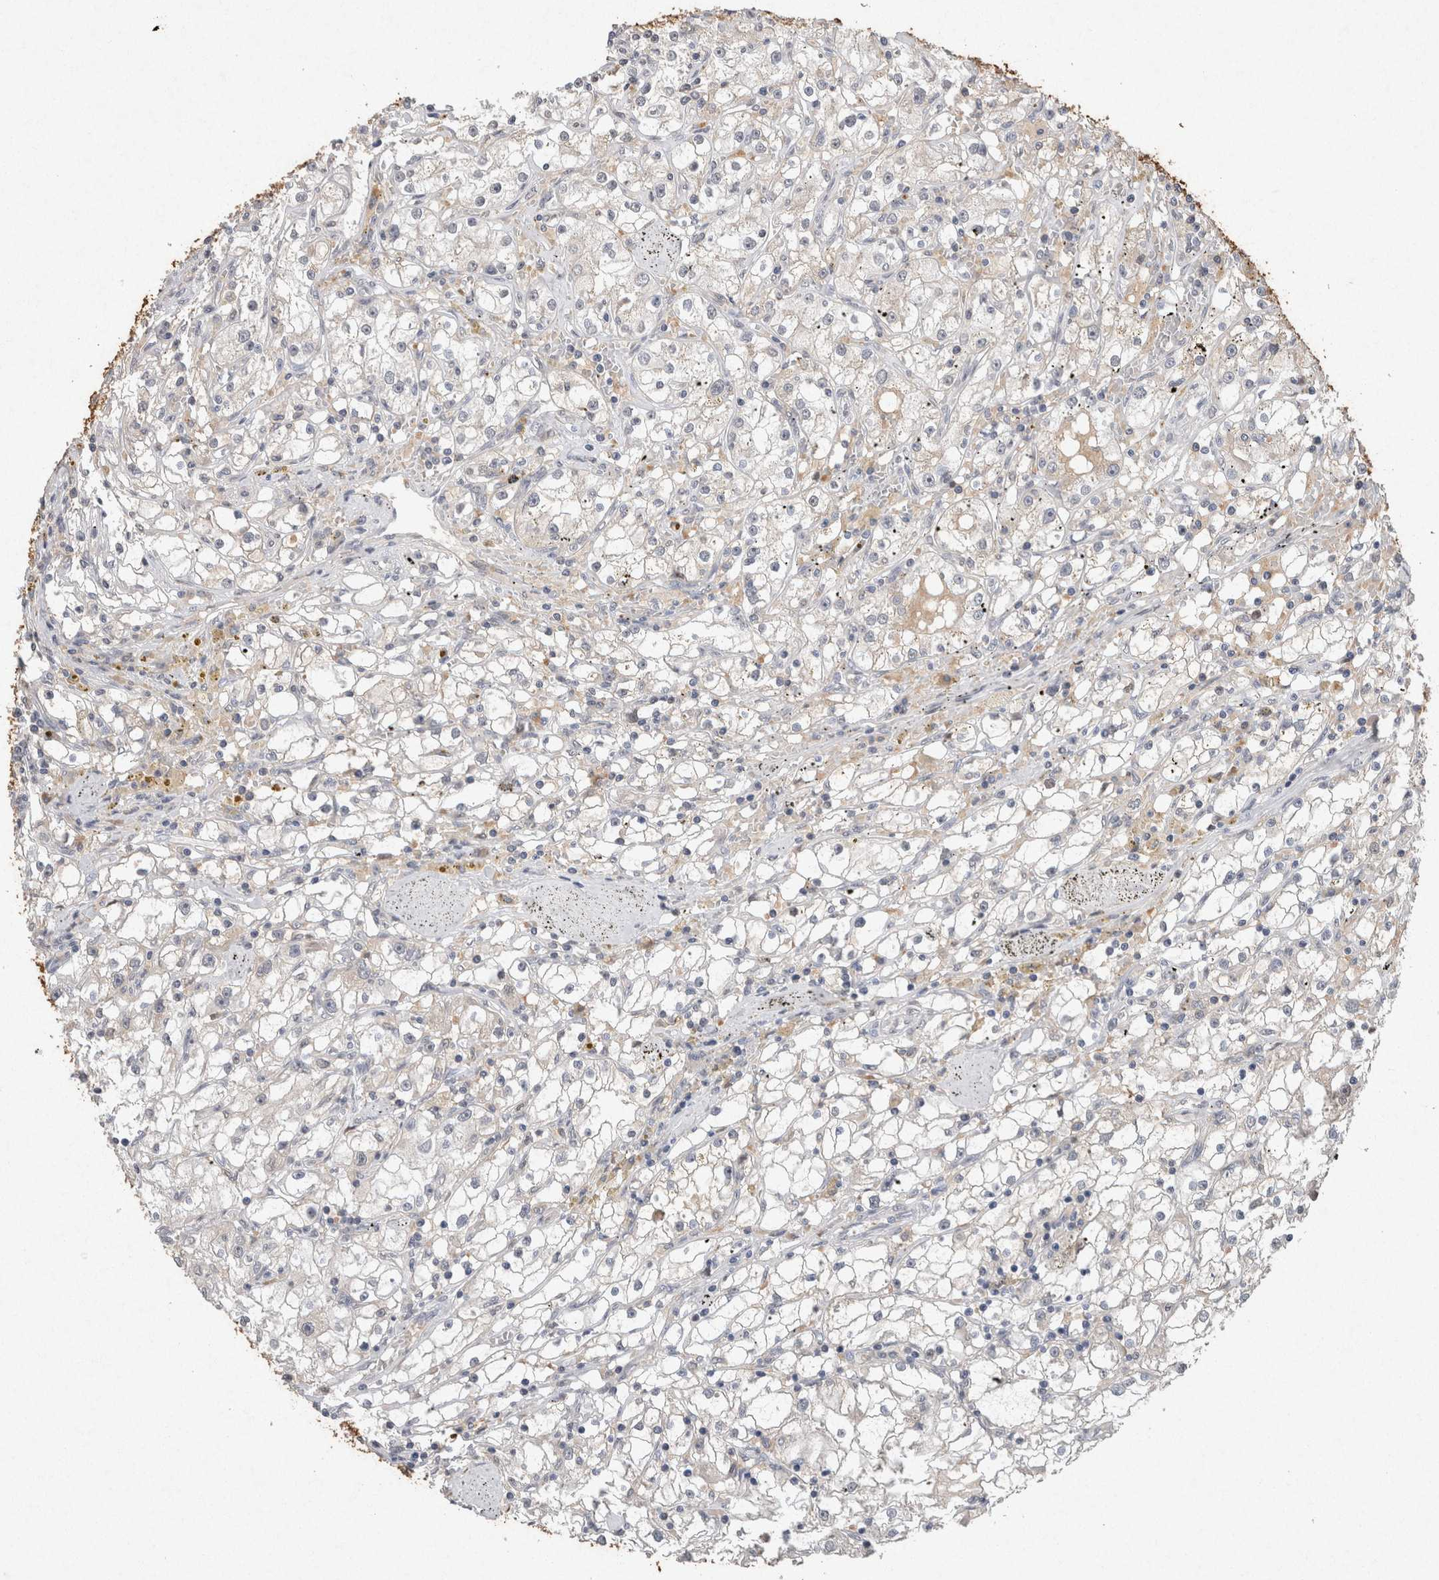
{"staining": {"intensity": "negative", "quantity": "none", "location": "none"}, "tissue": "renal cancer", "cell_type": "Tumor cells", "image_type": "cancer", "snomed": [{"axis": "morphology", "description": "Adenocarcinoma, NOS"}, {"axis": "topography", "description": "Kidney"}], "caption": "This is an immunohistochemistry (IHC) micrograph of human renal cancer (adenocarcinoma). There is no positivity in tumor cells.", "gene": "FABP7", "patient": {"sex": "male", "age": 56}}